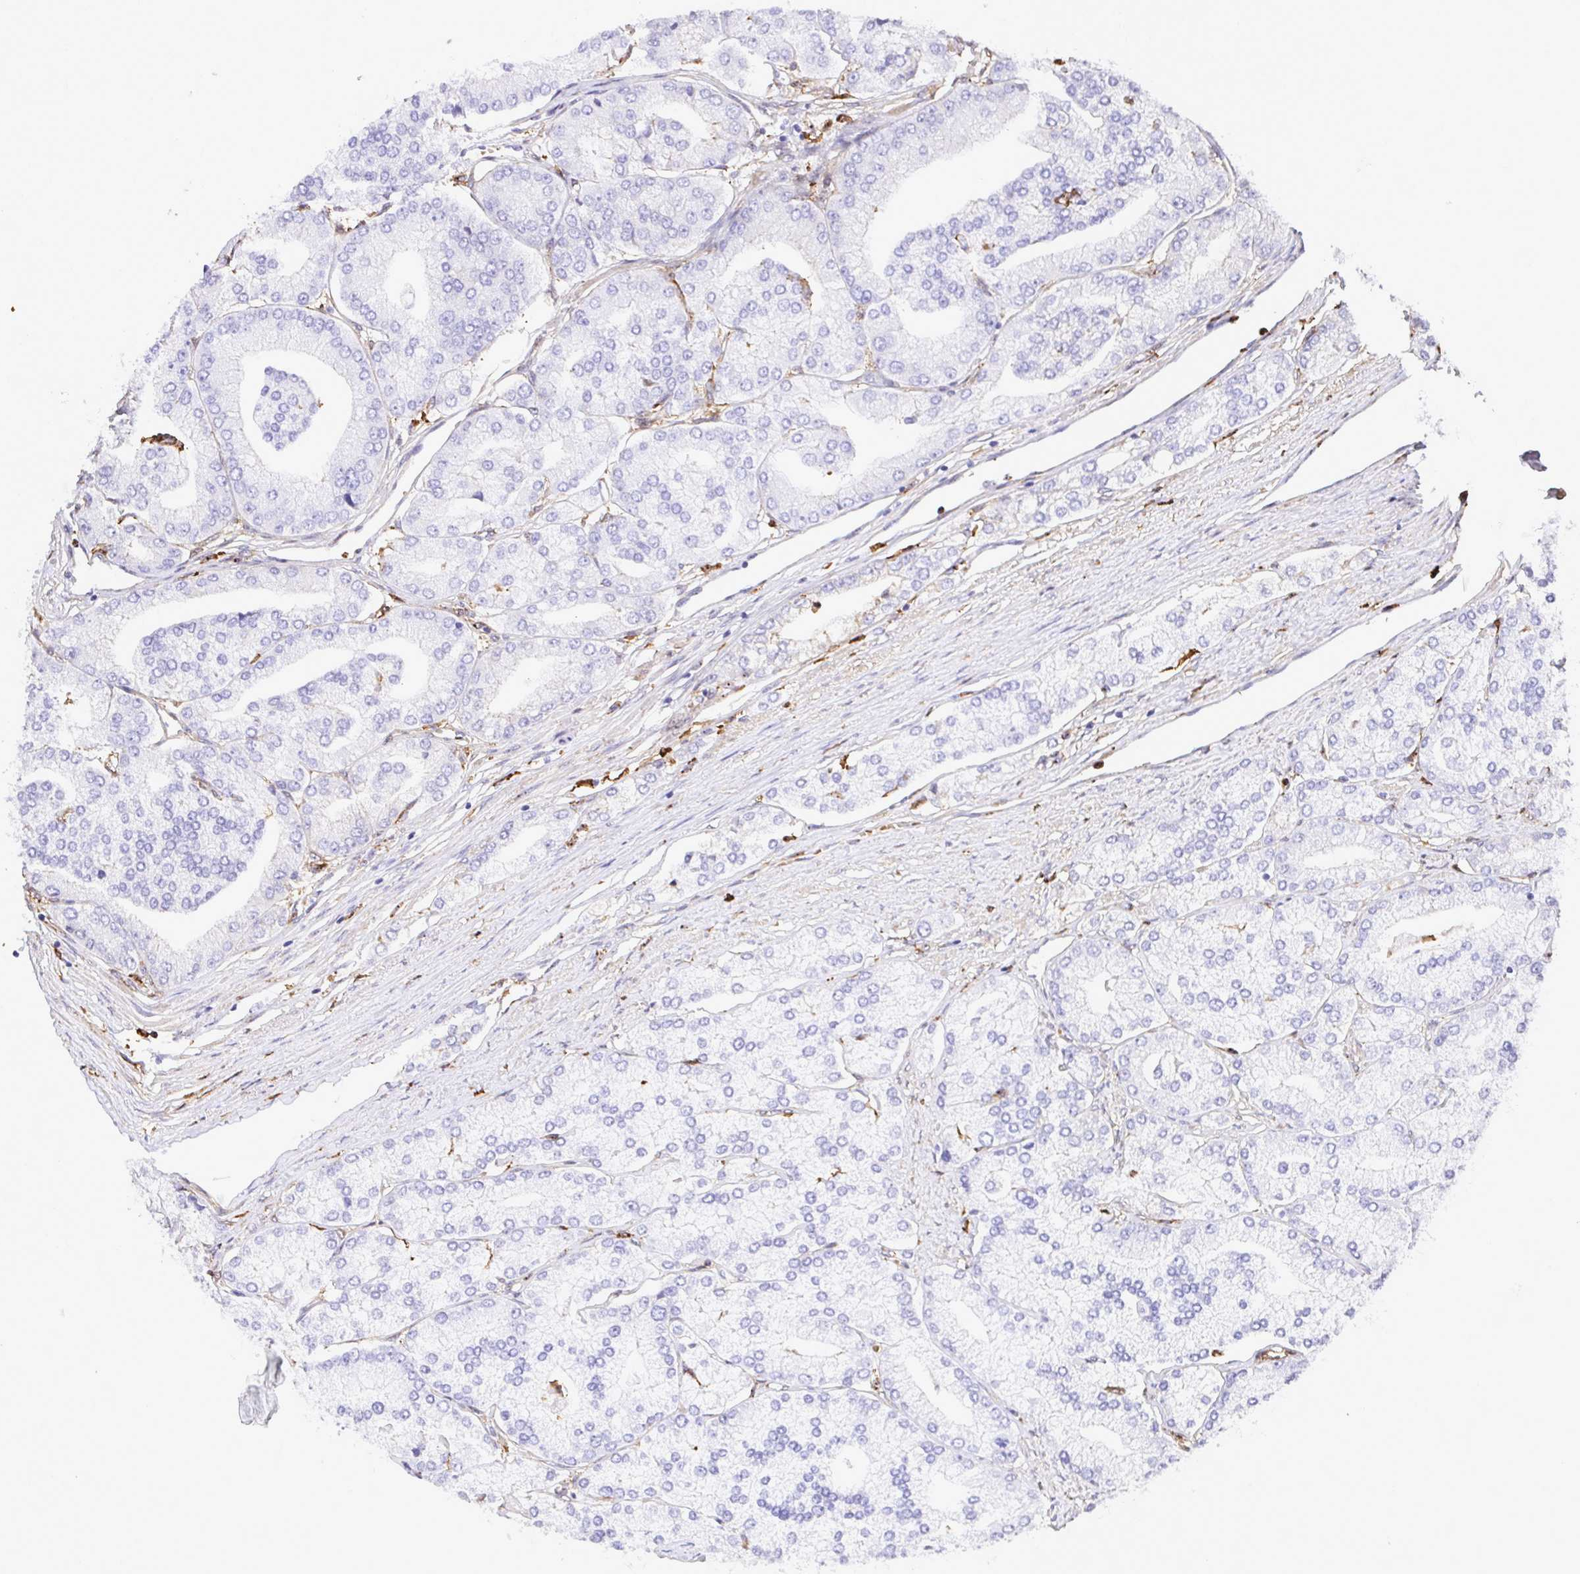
{"staining": {"intensity": "negative", "quantity": "none", "location": "none"}, "tissue": "prostate cancer", "cell_type": "Tumor cells", "image_type": "cancer", "snomed": [{"axis": "morphology", "description": "Adenocarcinoma, High grade"}, {"axis": "topography", "description": "Prostate"}], "caption": "Immunohistochemistry (IHC) photomicrograph of neoplastic tissue: human prostate adenocarcinoma (high-grade) stained with DAB exhibits no significant protein staining in tumor cells.", "gene": "GSN", "patient": {"sex": "male", "age": 61}}